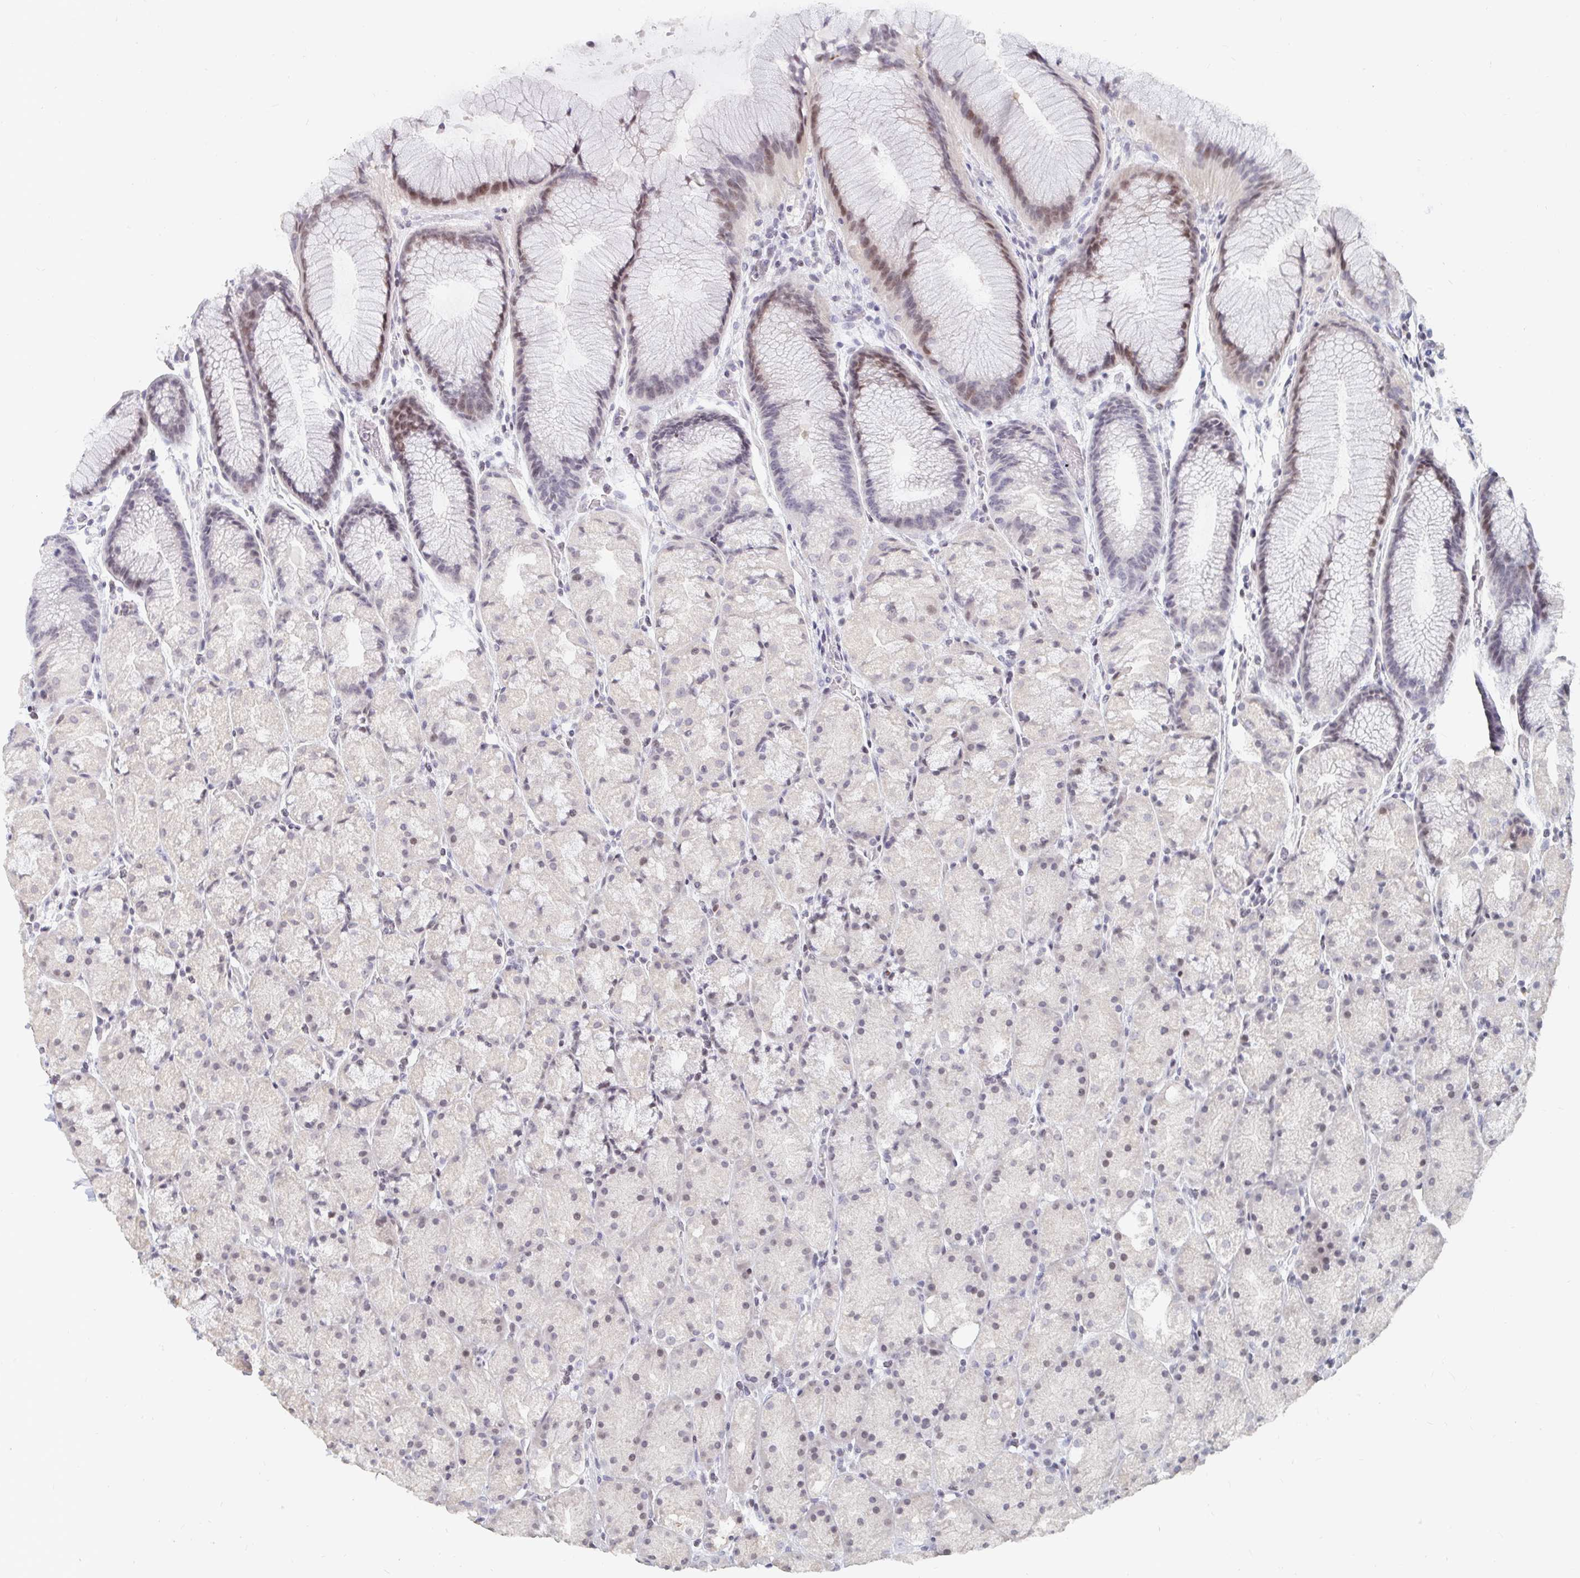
{"staining": {"intensity": "moderate", "quantity": "<25%", "location": "nuclear"}, "tissue": "stomach", "cell_type": "Glandular cells", "image_type": "normal", "snomed": [{"axis": "morphology", "description": "Normal tissue, NOS"}, {"axis": "topography", "description": "Stomach, upper"}, {"axis": "topography", "description": "Stomach"}], "caption": "Approximately <25% of glandular cells in normal stomach reveal moderate nuclear protein expression as visualized by brown immunohistochemical staining.", "gene": "NME9", "patient": {"sex": "male", "age": 48}}